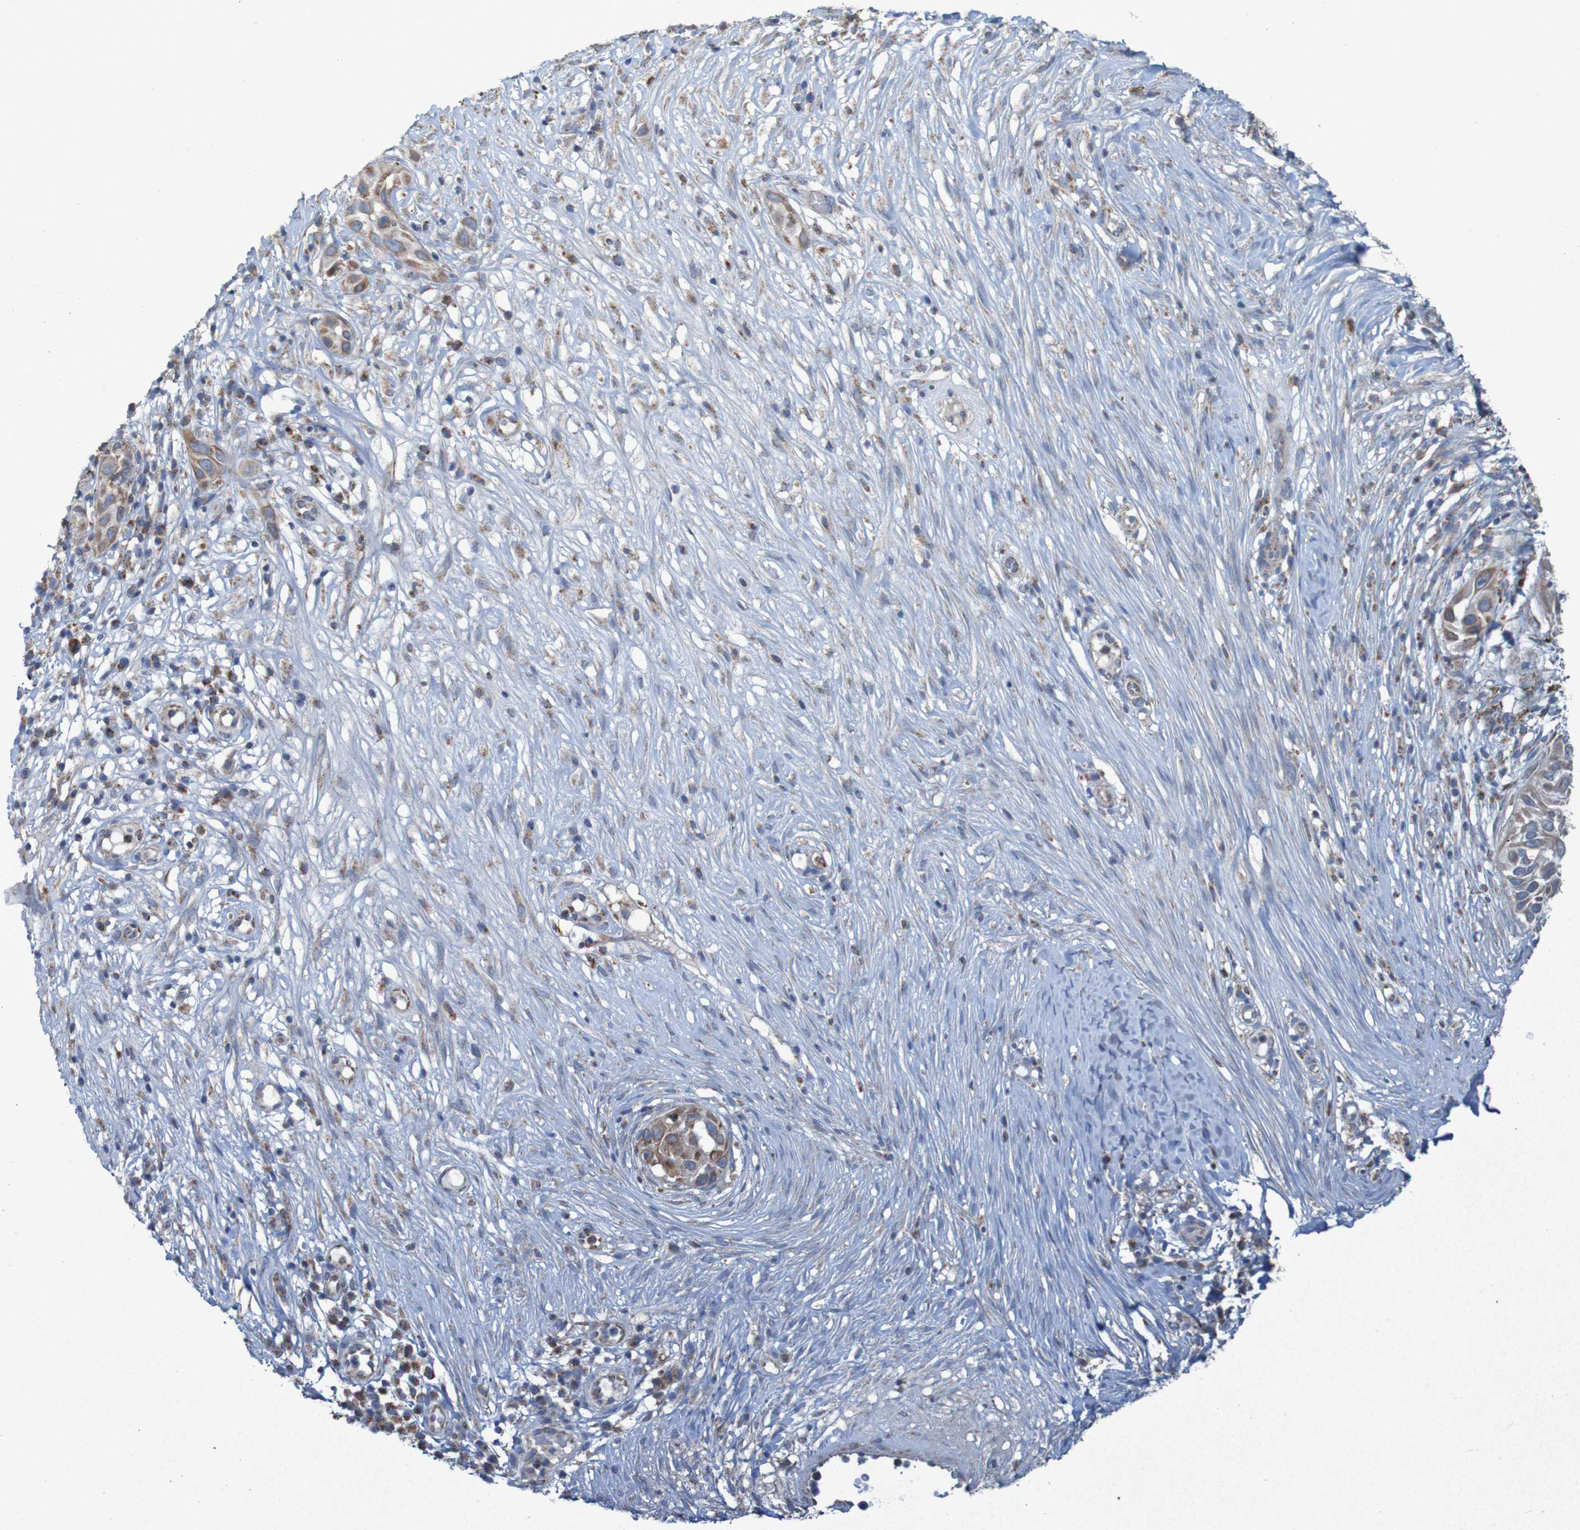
{"staining": {"intensity": "moderate", "quantity": ">75%", "location": "cytoplasmic/membranous"}, "tissue": "skin cancer", "cell_type": "Tumor cells", "image_type": "cancer", "snomed": [{"axis": "morphology", "description": "Squamous cell carcinoma, NOS"}, {"axis": "topography", "description": "Skin"}], "caption": "Protein staining of skin cancer tissue exhibits moderate cytoplasmic/membranous positivity in approximately >75% of tumor cells.", "gene": "CCDC51", "patient": {"sex": "female", "age": 44}}